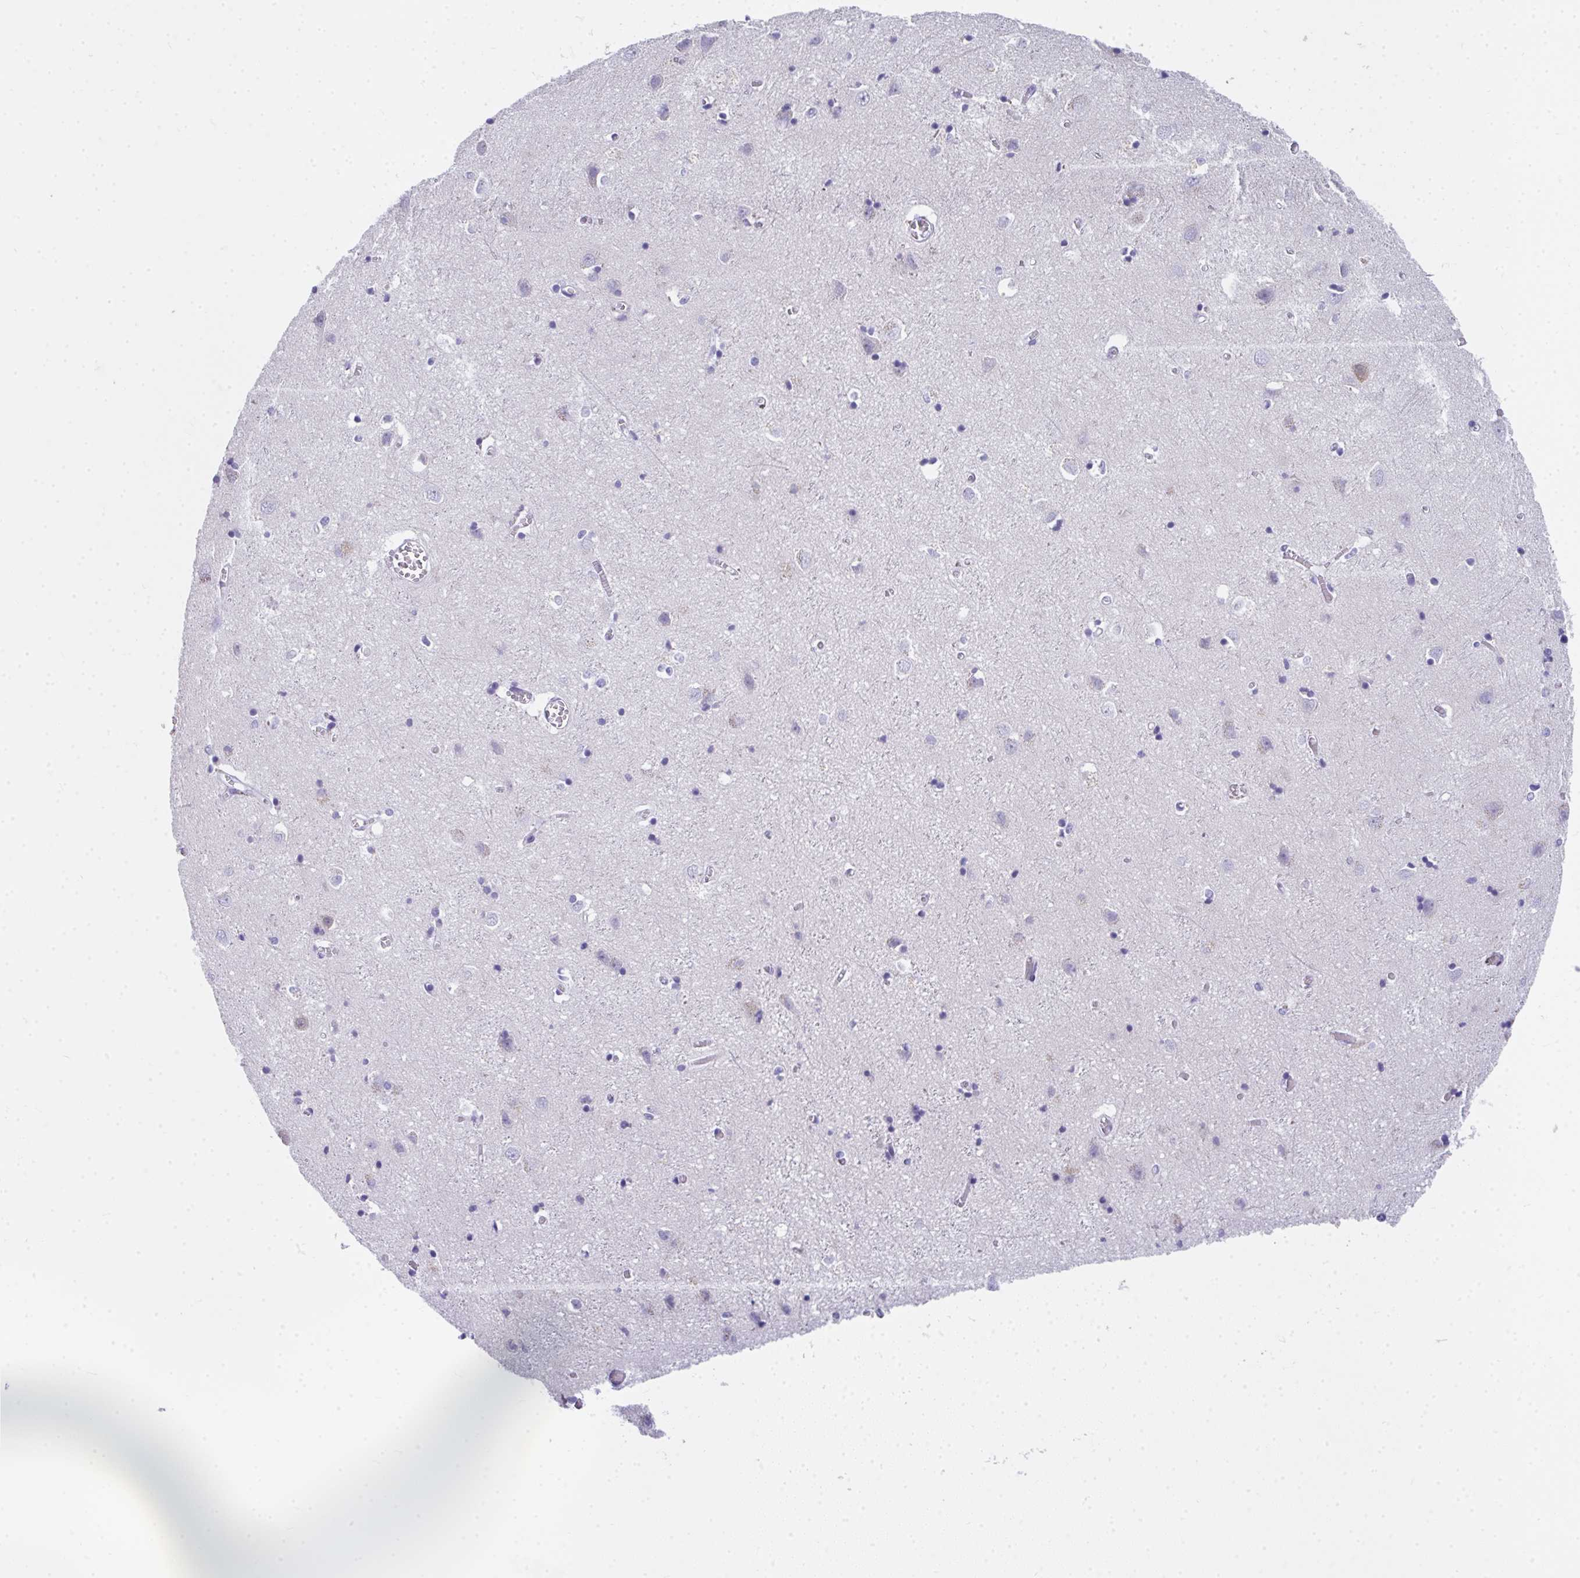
{"staining": {"intensity": "negative", "quantity": "none", "location": "none"}, "tissue": "cerebral cortex", "cell_type": "Endothelial cells", "image_type": "normal", "snomed": [{"axis": "morphology", "description": "Normal tissue, NOS"}, {"axis": "topography", "description": "Cerebral cortex"}], "caption": "Cerebral cortex was stained to show a protein in brown. There is no significant positivity in endothelial cells. (Brightfield microscopy of DAB (3,3'-diaminobenzidine) immunohistochemistry at high magnification).", "gene": "COA5", "patient": {"sex": "male", "age": 70}}